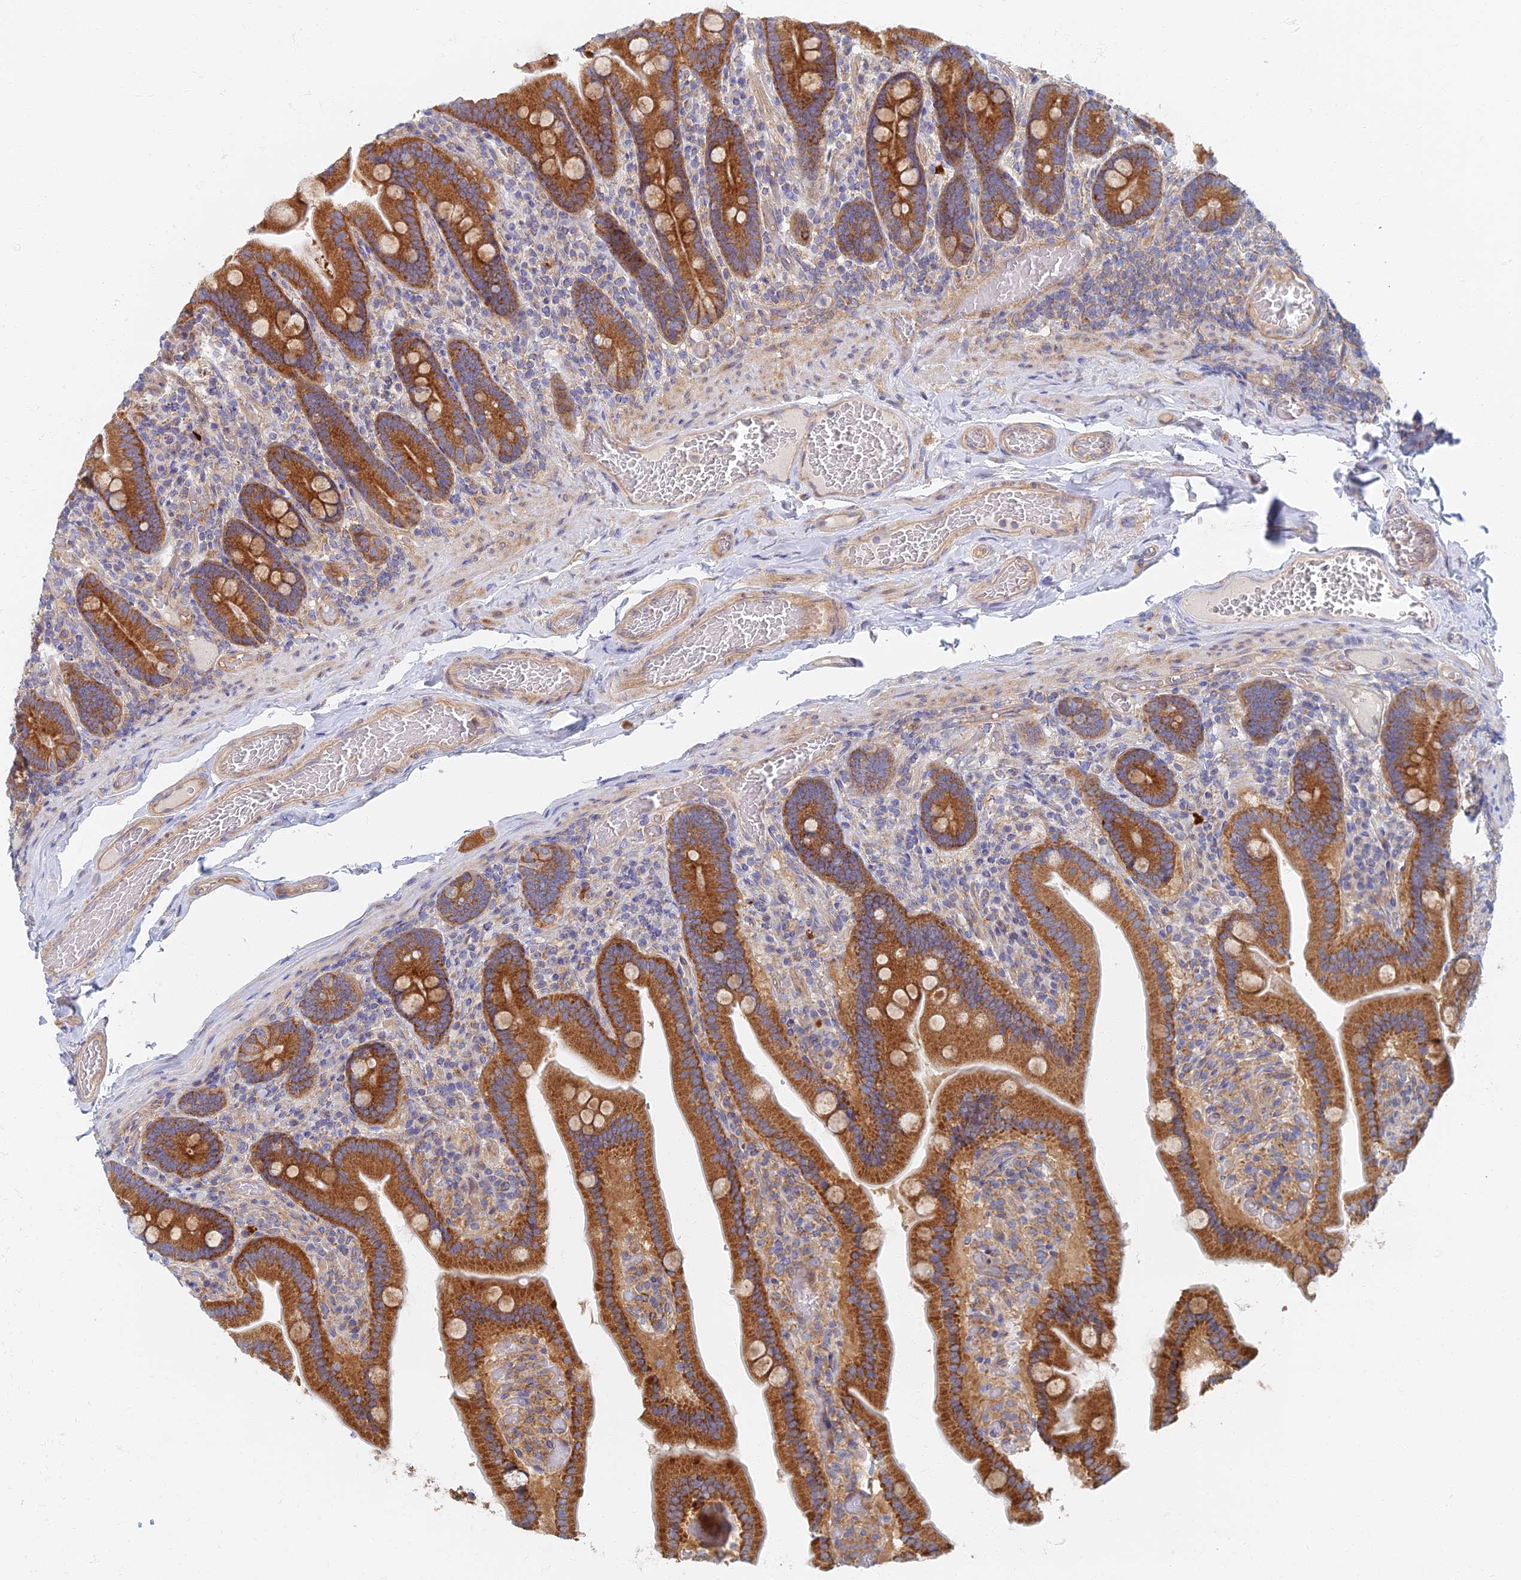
{"staining": {"intensity": "strong", "quantity": ">75%", "location": "cytoplasmic/membranous"}, "tissue": "duodenum", "cell_type": "Glandular cells", "image_type": "normal", "snomed": [{"axis": "morphology", "description": "Normal tissue, NOS"}, {"axis": "topography", "description": "Duodenum"}], "caption": "Brown immunohistochemical staining in benign human duodenum exhibits strong cytoplasmic/membranous staining in approximately >75% of glandular cells. (brown staining indicates protein expression, while blue staining denotes nuclei).", "gene": "TMEM44", "patient": {"sex": "female", "age": 62}}